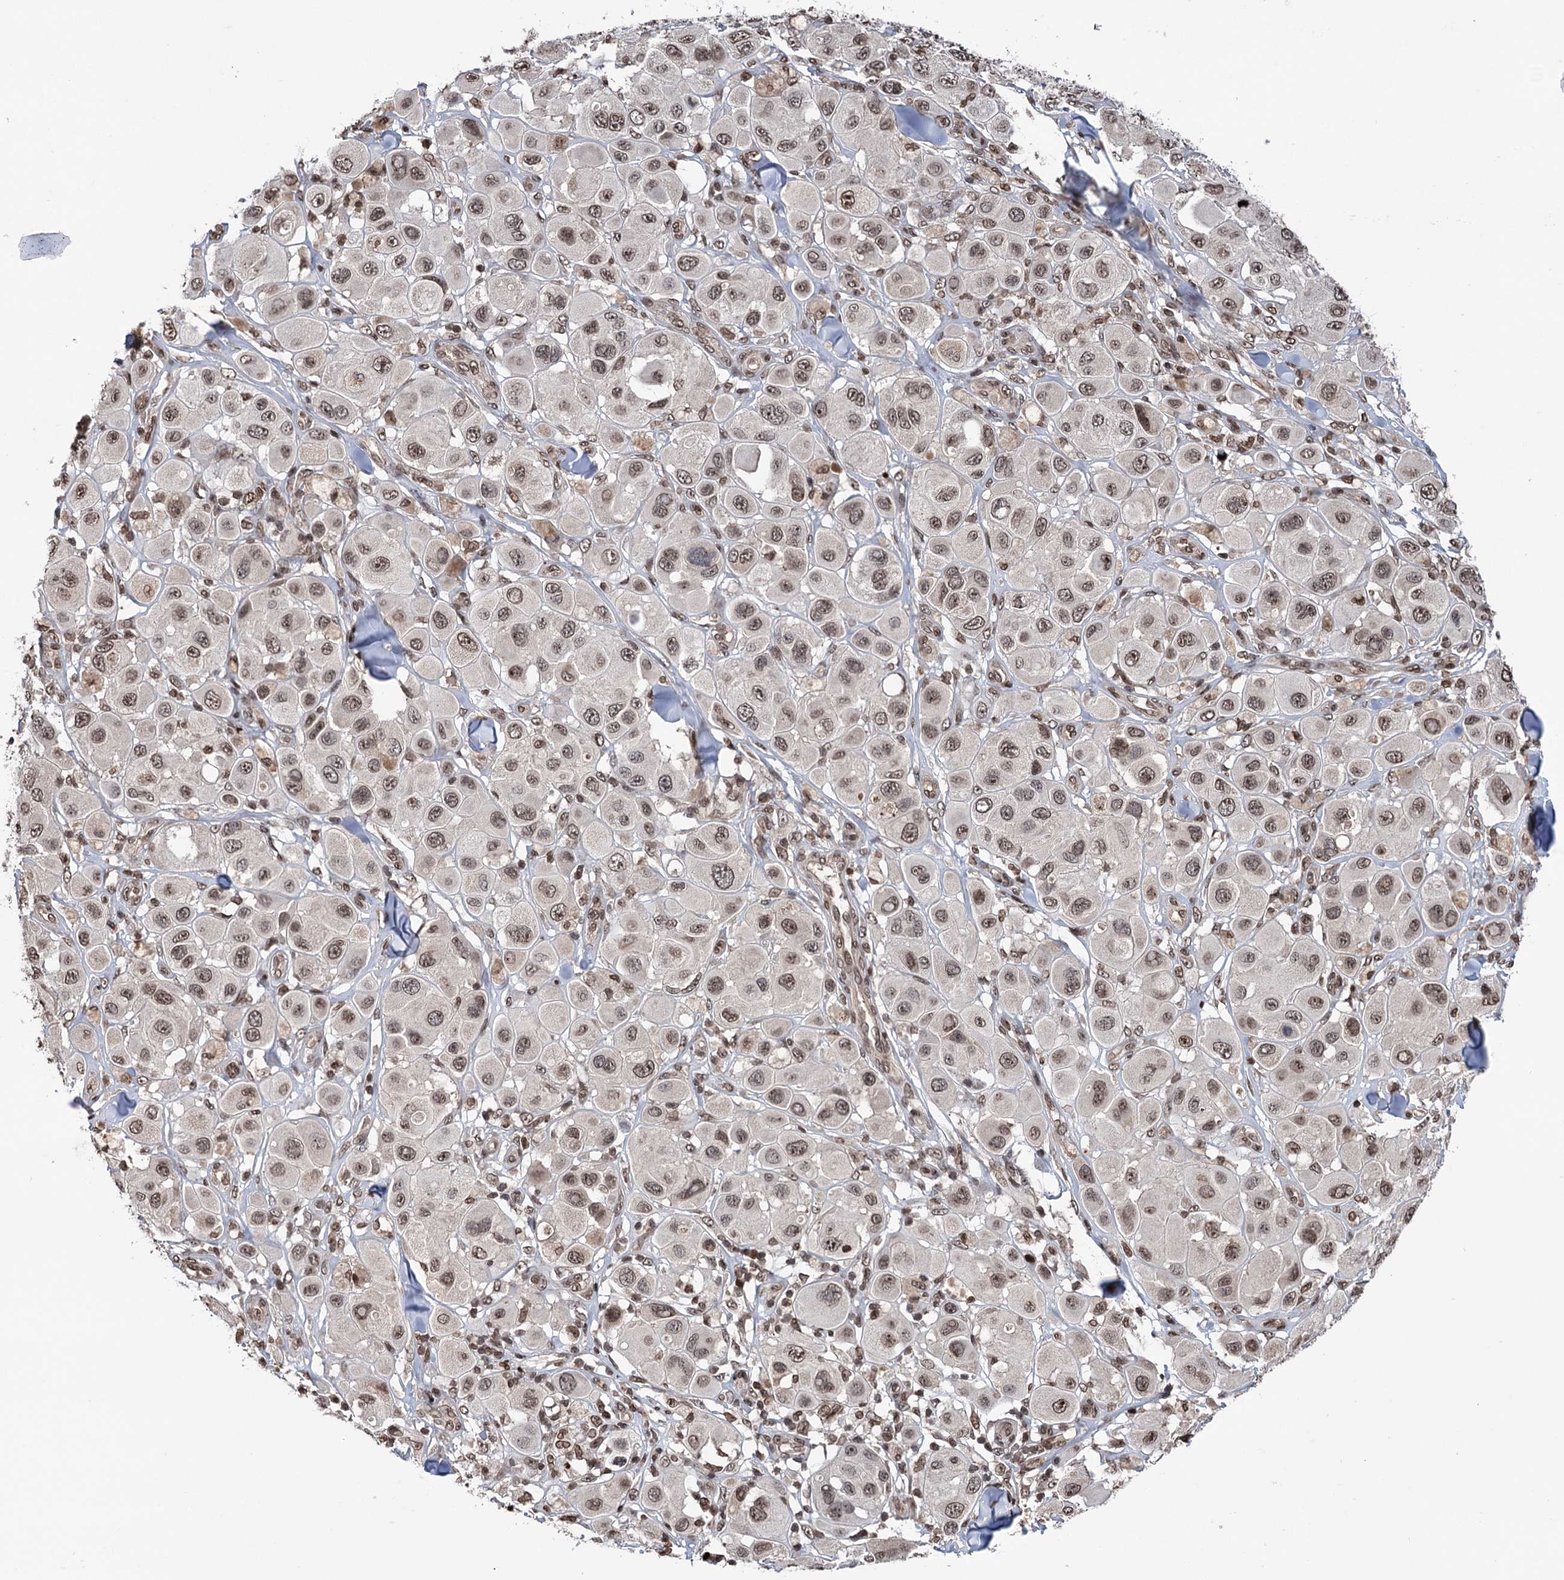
{"staining": {"intensity": "moderate", "quantity": ">75%", "location": "nuclear"}, "tissue": "melanoma", "cell_type": "Tumor cells", "image_type": "cancer", "snomed": [{"axis": "morphology", "description": "Malignant melanoma, Metastatic site"}, {"axis": "topography", "description": "Skin"}], "caption": "Protein expression analysis of human malignant melanoma (metastatic site) reveals moderate nuclear positivity in approximately >75% of tumor cells.", "gene": "CCDC77", "patient": {"sex": "male", "age": 41}}